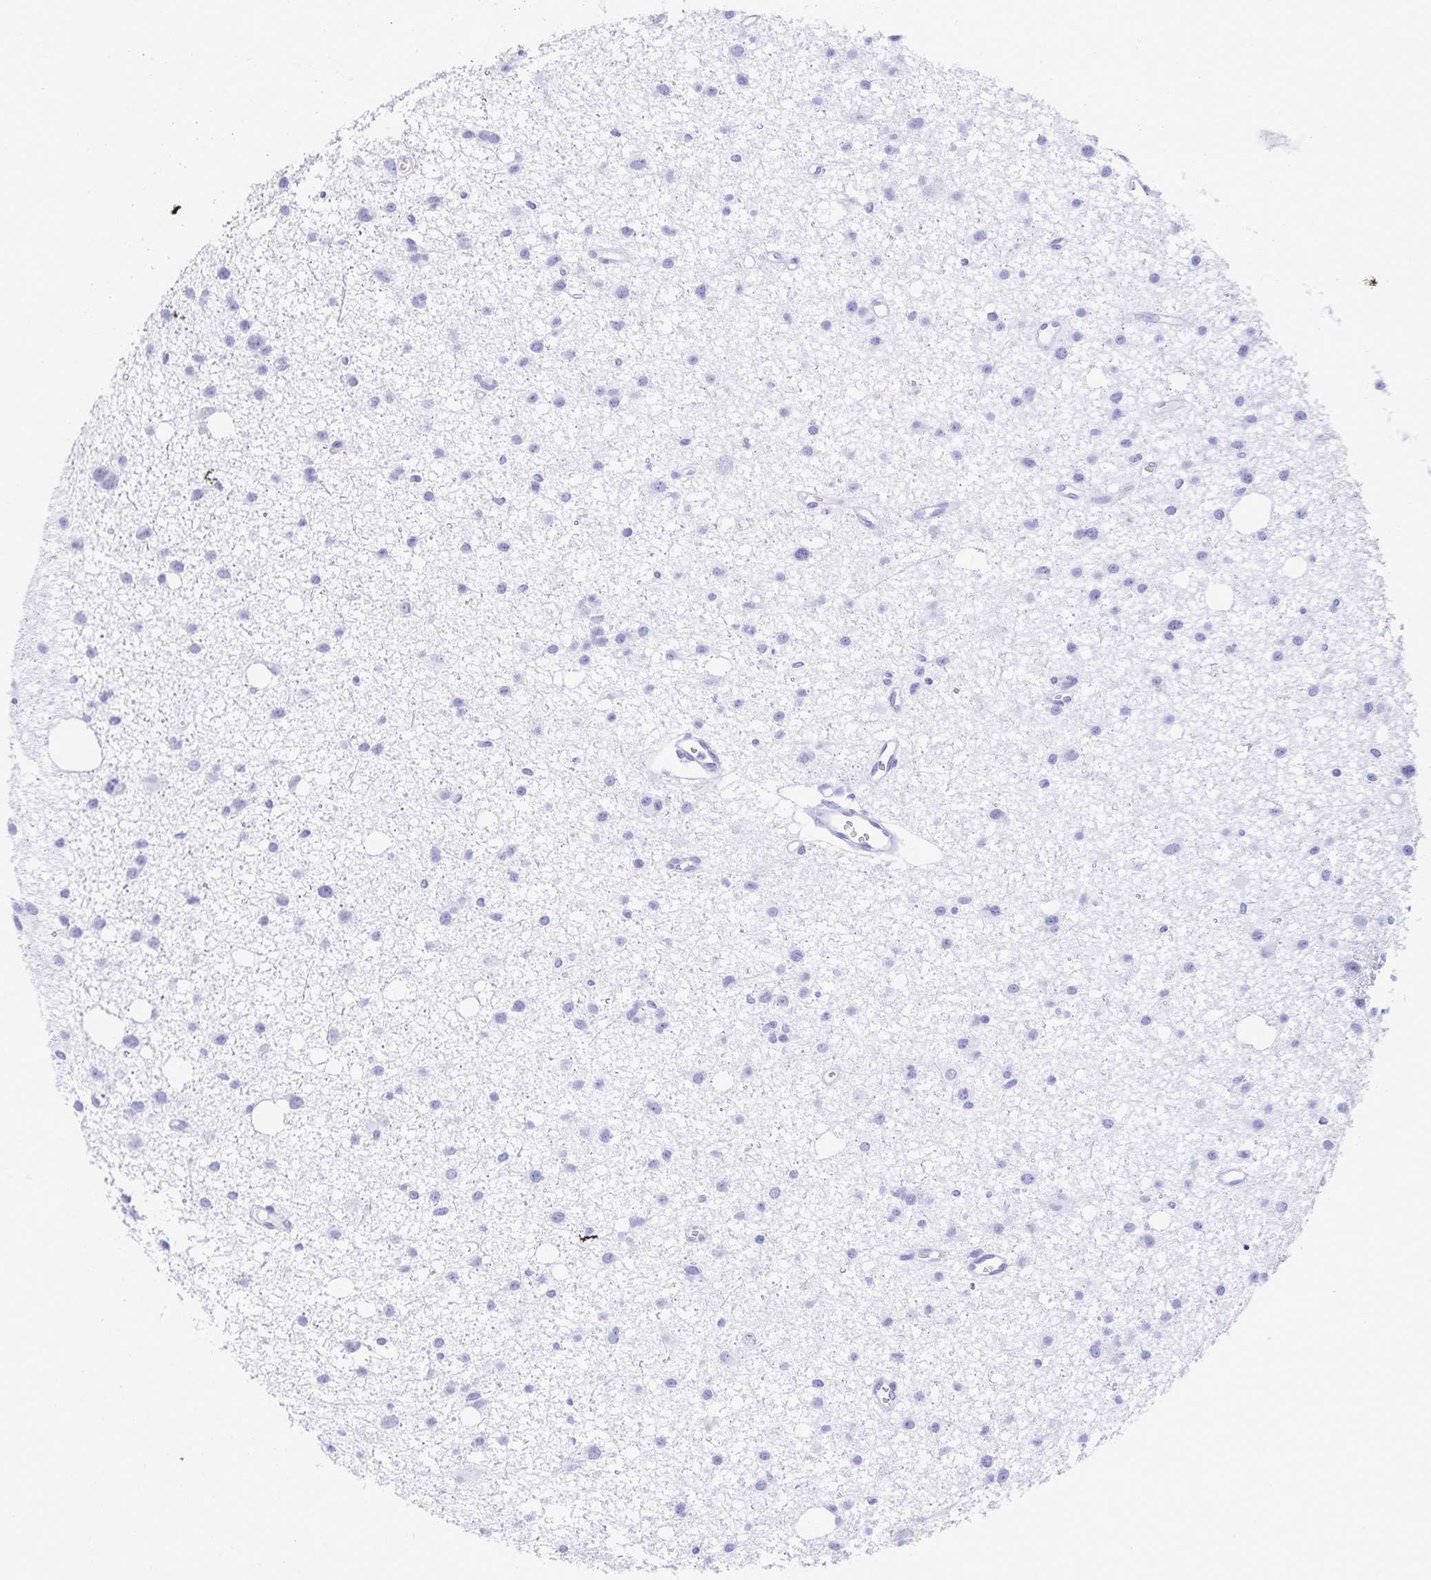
{"staining": {"intensity": "negative", "quantity": "none", "location": "none"}, "tissue": "glioma", "cell_type": "Tumor cells", "image_type": "cancer", "snomed": [{"axis": "morphology", "description": "Glioma, malignant, High grade"}, {"axis": "topography", "description": "Brain"}], "caption": "Malignant high-grade glioma was stained to show a protein in brown. There is no significant positivity in tumor cells.", "gene": "C2orf50", "patient": {"sex": "male", "age": 23}}